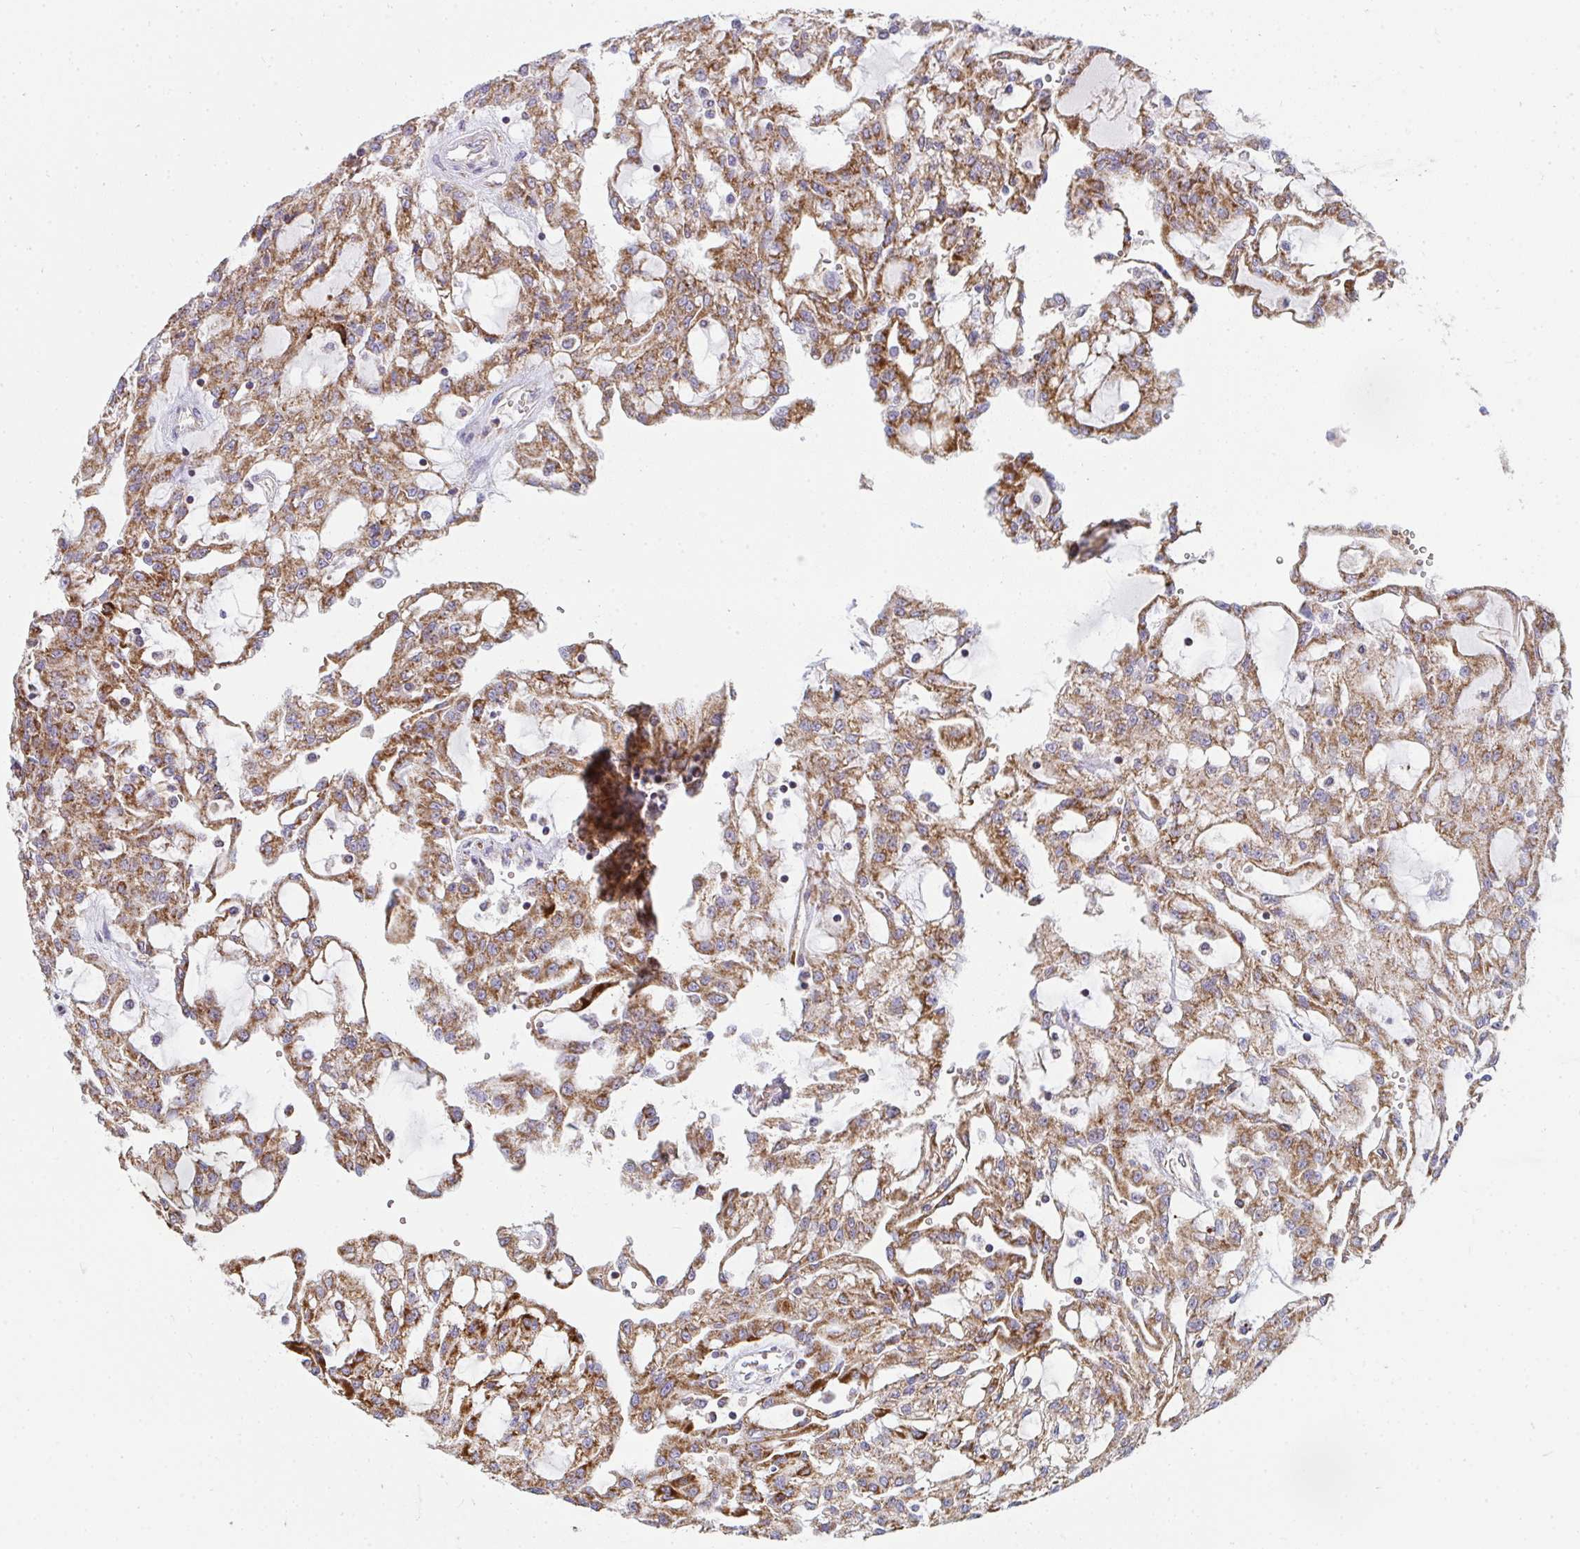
{"staining": {"intensity": "moderate", "quantity": ">75%", "location": "cytoplasmic/membranous"}, "tissue": "renal cancer", "cell_type": "Tumor cells", "image_type": "cancer", "snomed": [{"axis": "morphology", "description": "Adenocarcinoma, NOS"}, {"axis": "topography", "description": "Kidney"}], "caption": "Tumor cells exhibit moderate cytoplasmic/membranous positivity in about >75% of cells in renal cancer.", "gene": "FAHD1", "patient": {"sex": "male", "age": 63}}